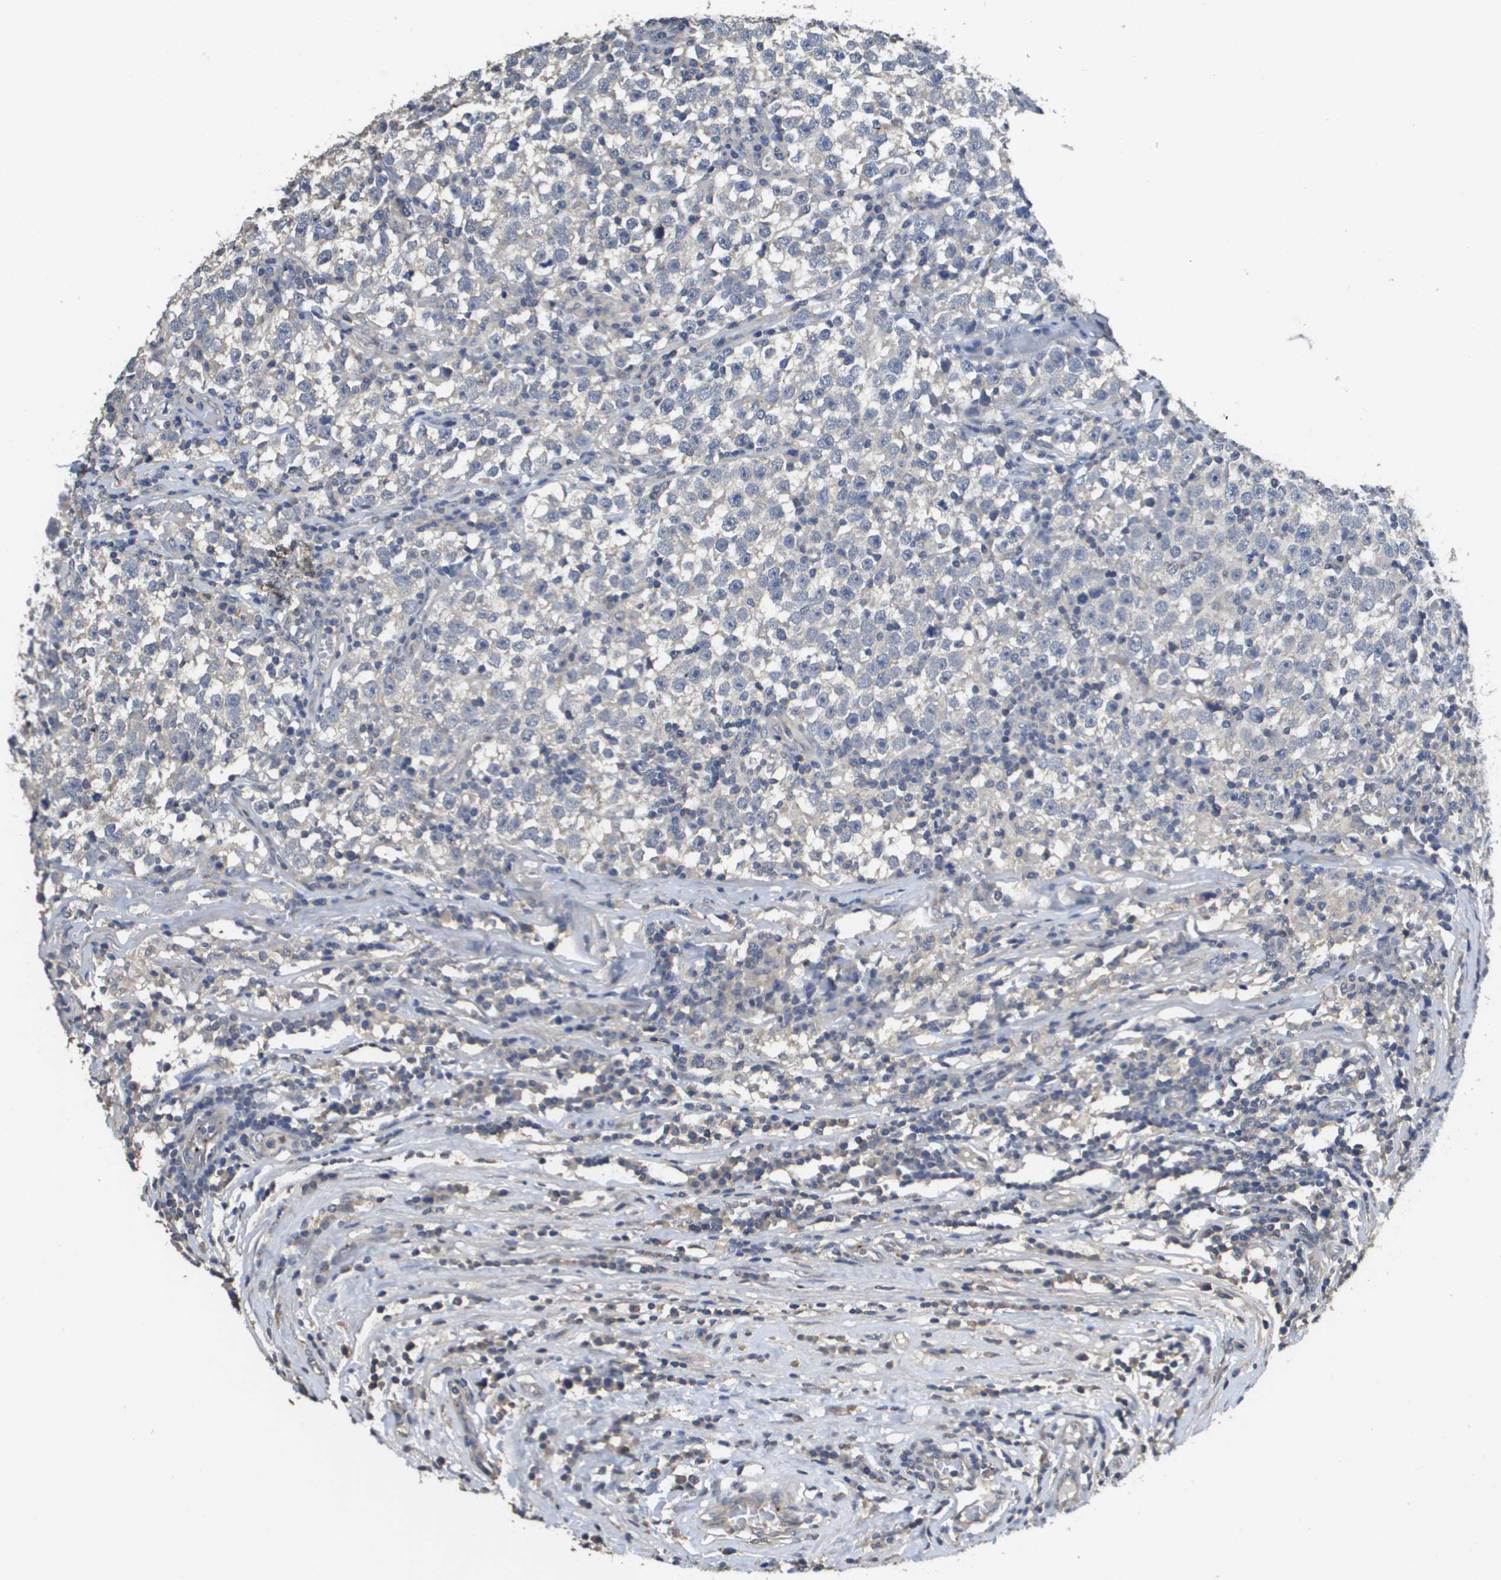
{"staining": {"intensity": "negative", "quantity": "none", "location": "none"}, "tissue": "testis cancer", "cell_type": "Tumor cells", "image_type": "cancer", "snomed": [{"axis": "morphology", "description": "Seminoma, NOS"}, {"axis": "topography", "description": "Testis"}], "caption": "IHC micrograph of neoplastic tissue: testis seminoma stained with DAB (3,3'-diaminobenzidine) displays no significant protein staining in tumor cells.", "gene": "RAB27B", "patient": {"sex": "male", "age": 43}}